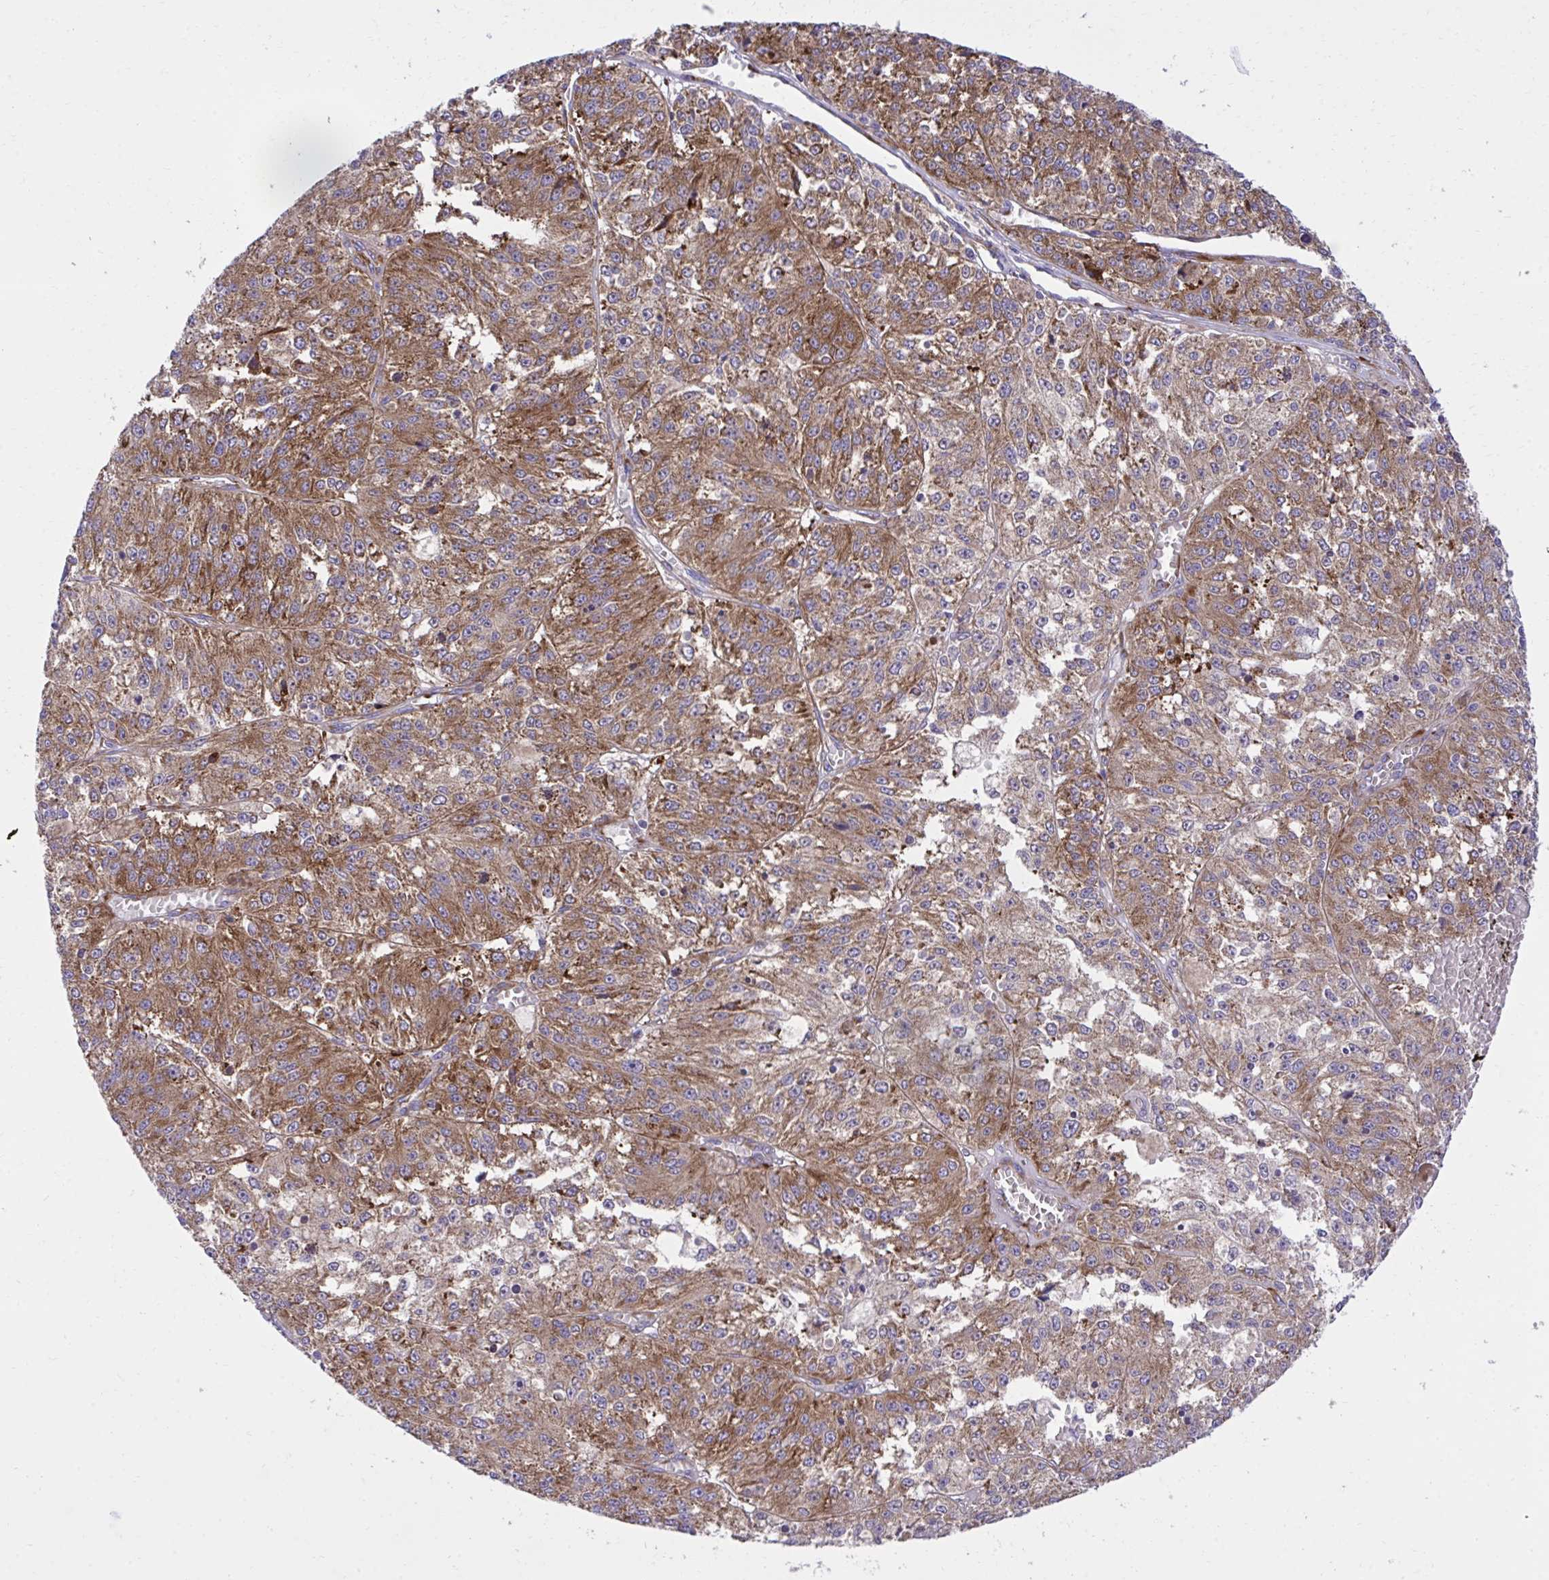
{"staining": {"intensity": "moderate", "quantity": ">75%", "location": "cytoplasmic/membranous"}, "tissue": "melanoma", "cell_type": "Tumor cells", "image_type": "cancer", "snomed": [{"axis": "morphology", "description": "Malignant melanoma, Metastatic site"}, {"axis": "topography", "description": "Lymph node"}], "caption": "Tumor cells show medium levels of moderate cytoplasmic/membranous expression in about >75% of cells in melanoma.", "gene": "RPS15", "patient": {"sex": "female", "age": 64}}